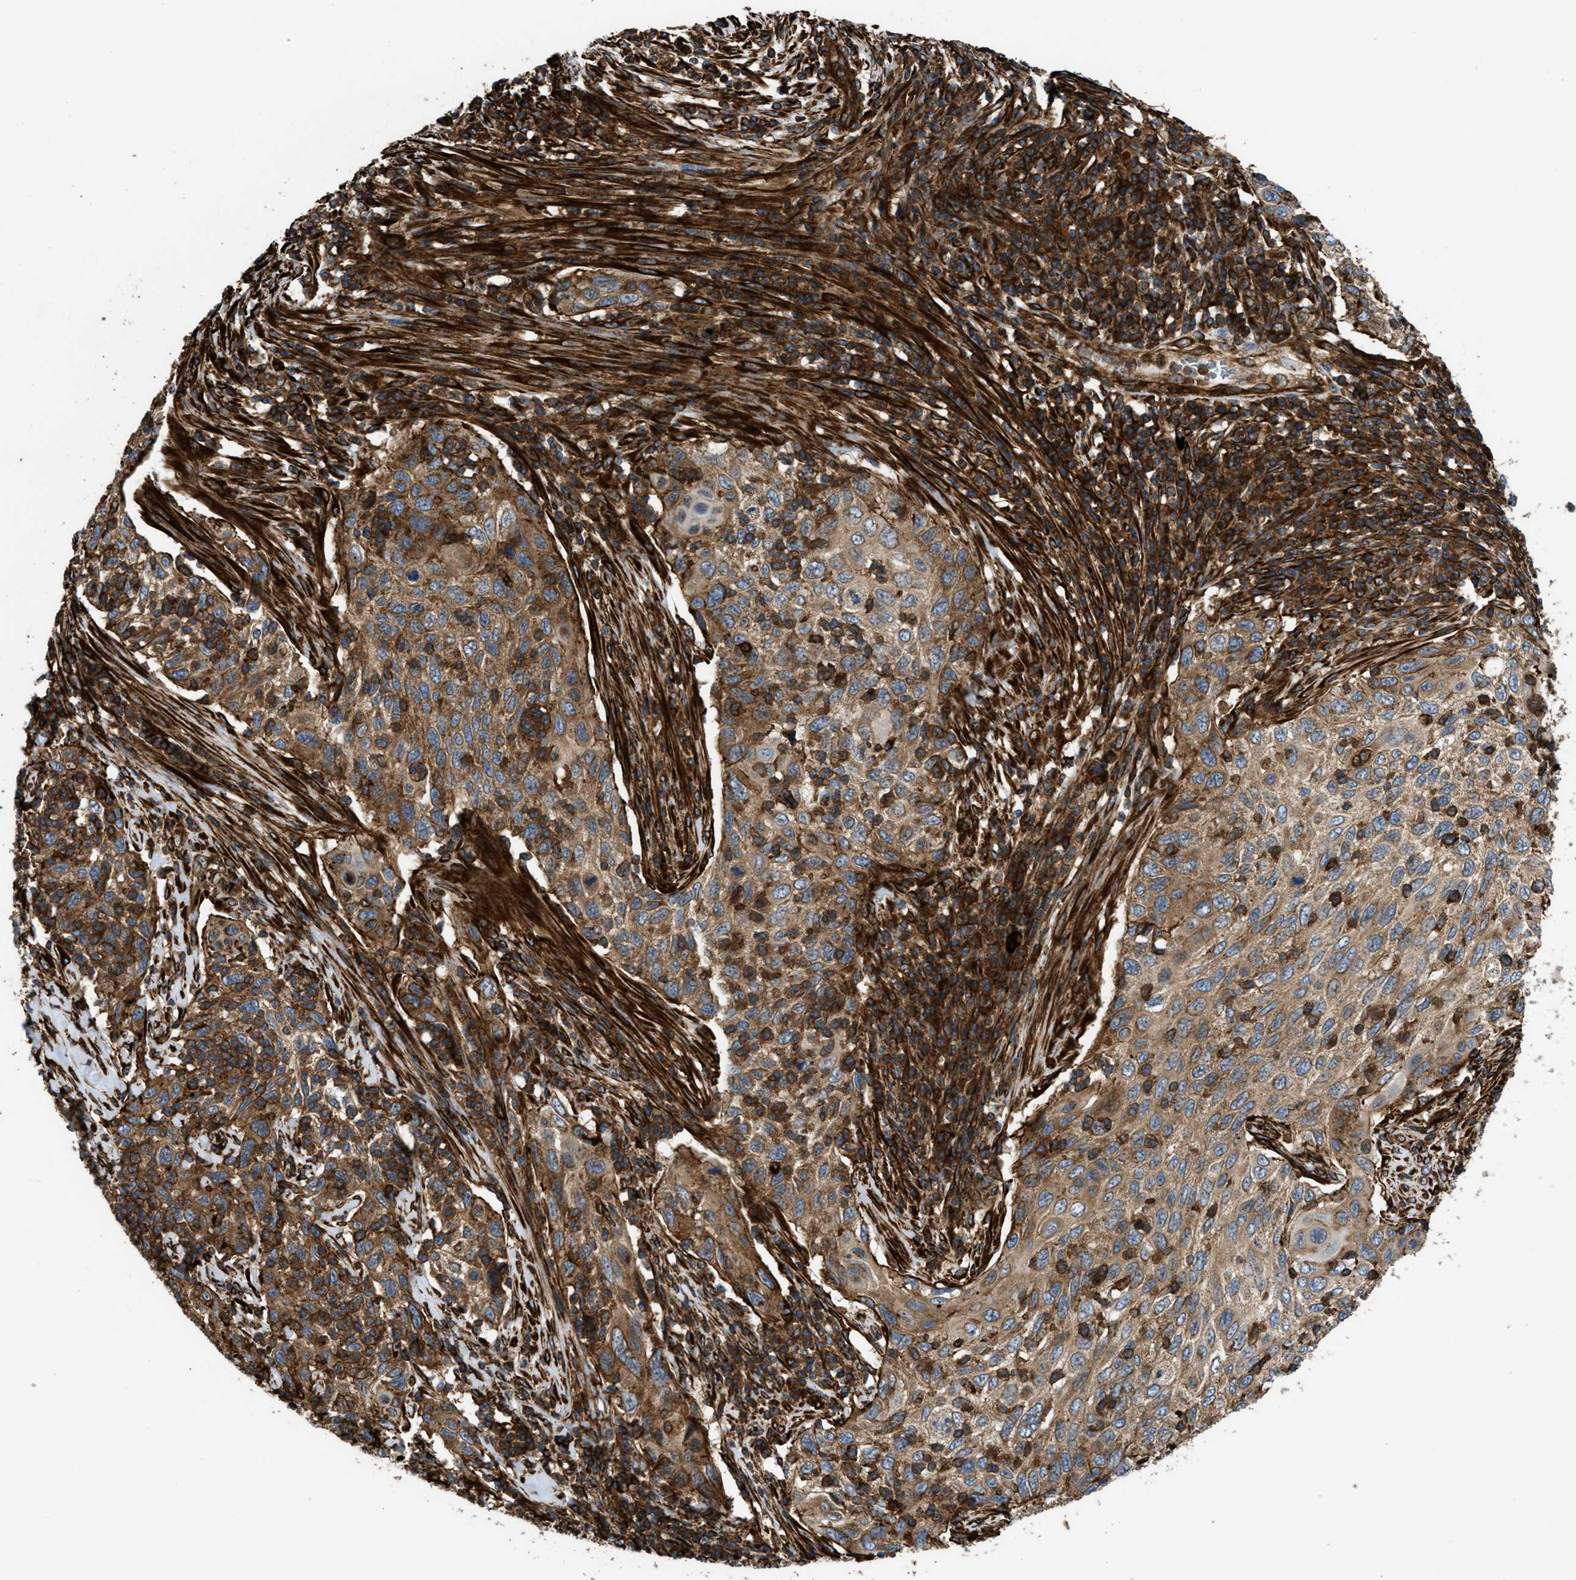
{"staining": {"intensity": "moderate", "quantity": ">75%", "location": "cytoplasmic/membranous"}, "tissue": "cervical cancer", "cell_type": "Tumor cells", "image_type": "cancer", "snomed": [{"axis": "morphology", "description": "Squamous cell carcinoma, NOS"}, {"axis": "topography", "description": "Cervix"}], "caption": "Moderate cytoplasmic/membranous protein positivity is seen in about >75% of tumor cells in cervical squamous cell carcinoma.", "gene": "EGLN1", "patient": {"sex": "female", "age": 70}}